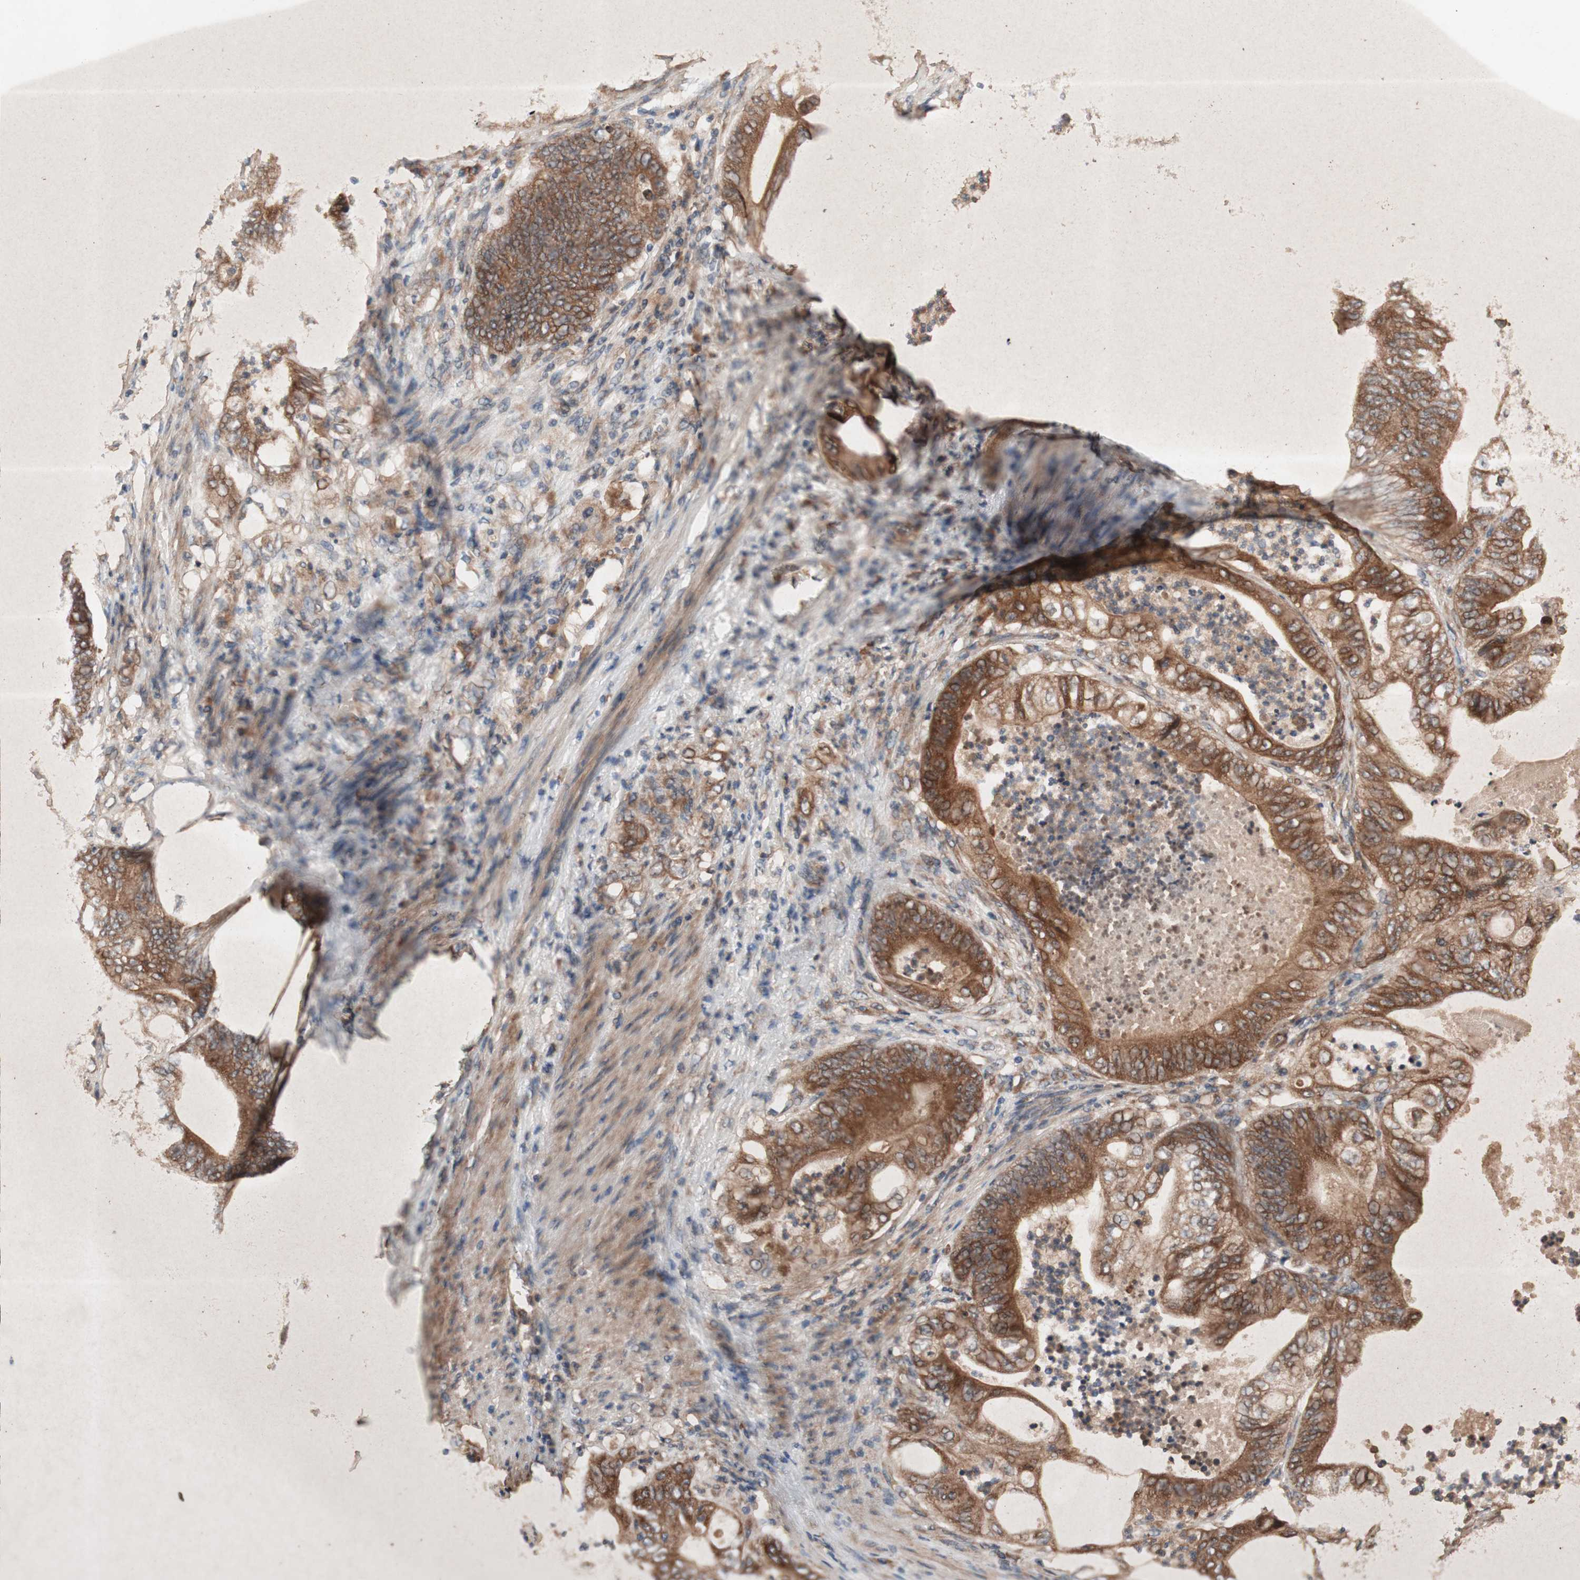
{"staining": {"intensity": "moderate", "quantity": ">75%", "location": "cytoplasmic/membranous"}, "tissue": "stomach cancer", "cell_type": "Tumor cells", "image_type": "cancer", "snomed": [{"axis": "morphology", "description": "Adenocarcinoma, NOS"}, {"axis": "topography", "description": "Stomach"}], "caption": "There is medium levels of moderate cytoplasmic/membranous positivity in tumor cells of stomach adenocarcinoma, as demonstrated by immunohistochemical staining (brown color).", "gene": "DDOST", "patient": {"sex": "female", "age": 73}}